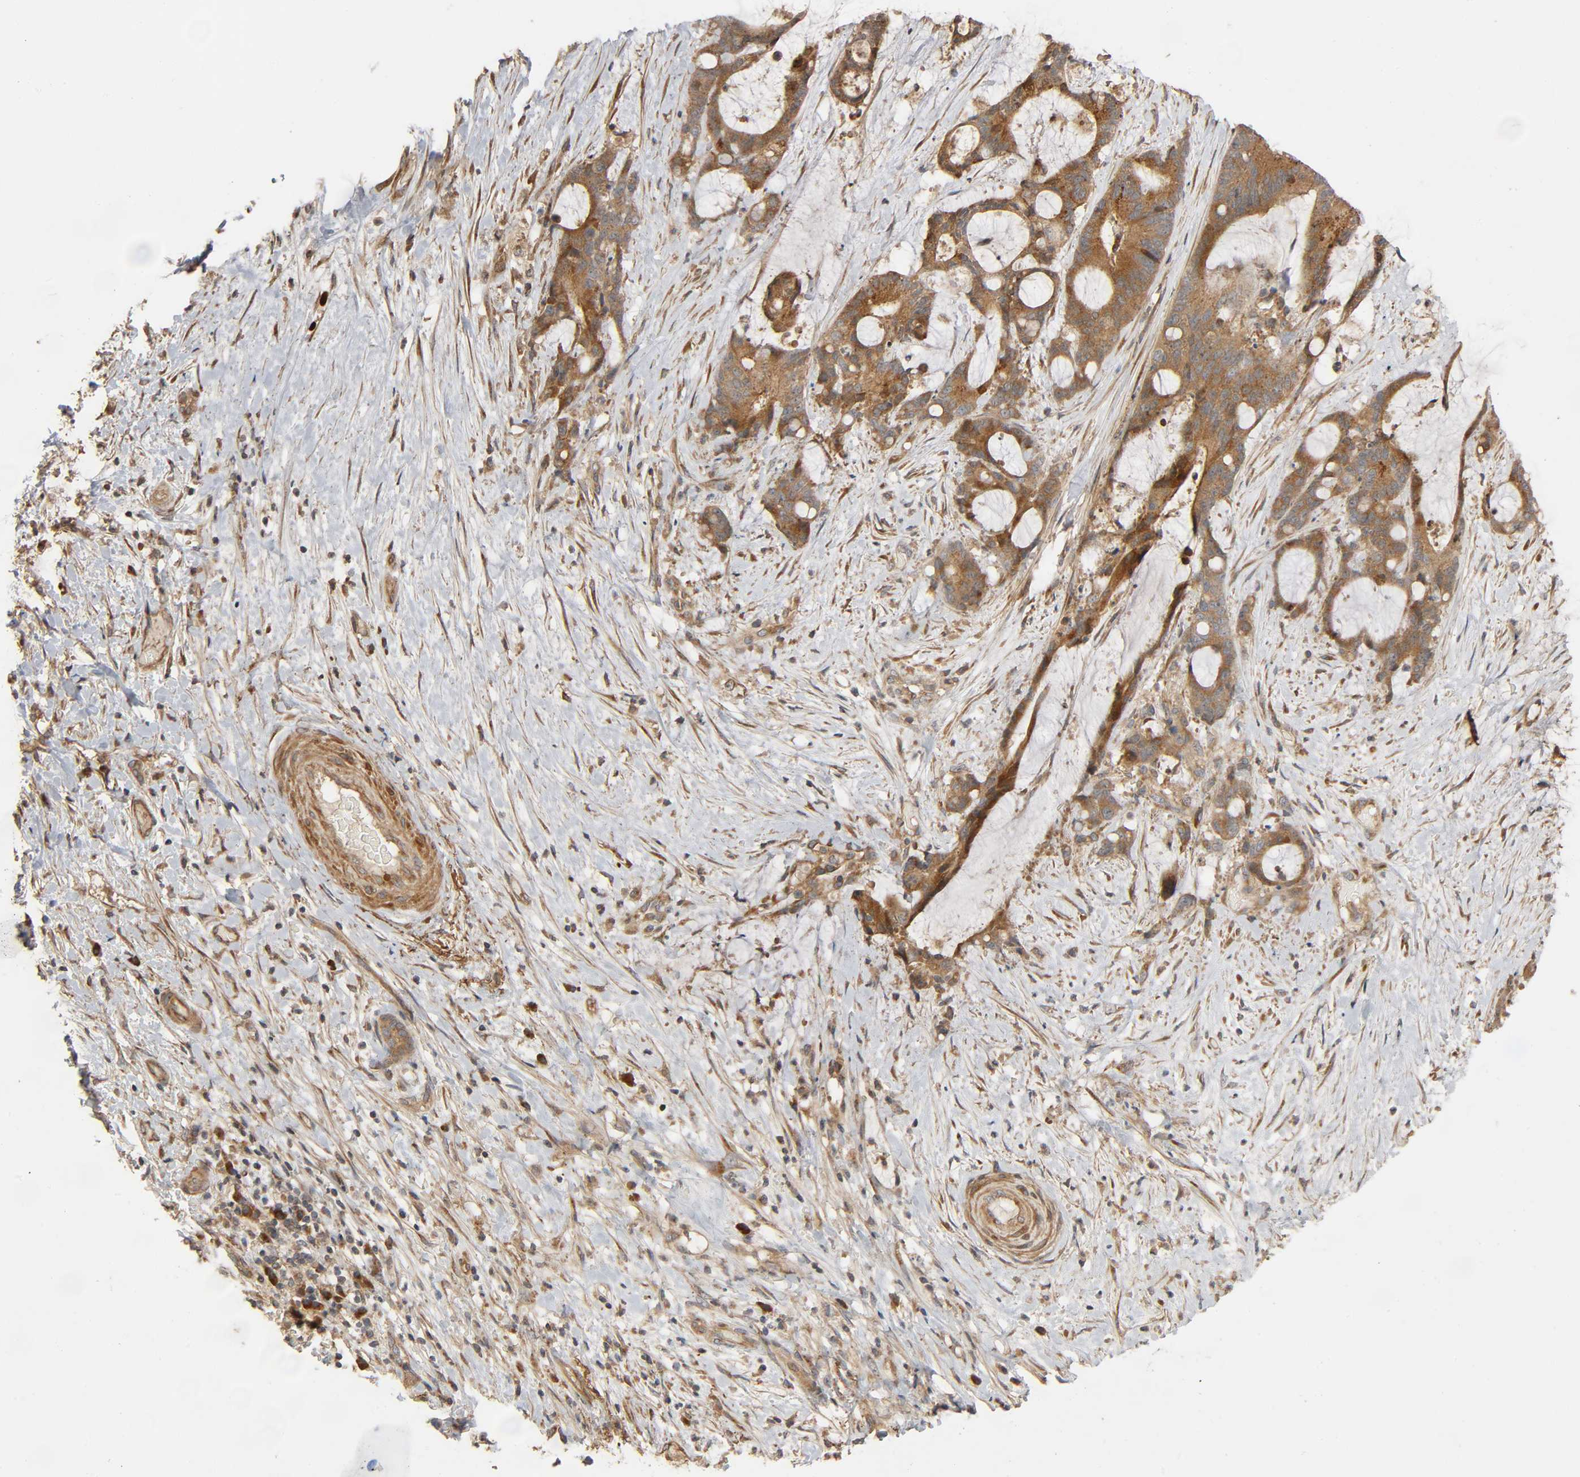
{"staining": {"intensity": "moderate", "quantity": ">75%", "location": "cytoplasmic/membranous"}, "tissue": "liver cancer", "cell_type": "Tumor cells", "image_type": "cancer", "snomed": [{"axis": "morphology", "description": "Cholangiocarcinoma"}, {"axis": "topography", "description": "Liver"}], "caption": "Immunohistochemistry (IHC) staining of cholangiocarcinoma (liver), which exhibits medium levels of moderate cytoplasmic/membranous positivity in approximately >75% of tumor cells indicating moderate cytoplasmic/membranous protein expression. The staining was performed using DAB (brown) for protein detection and nuclei were counterstained in hematoxylin (blue).", "gene": "SGSM1", "patient": {"sex": "female", "age": 73}}